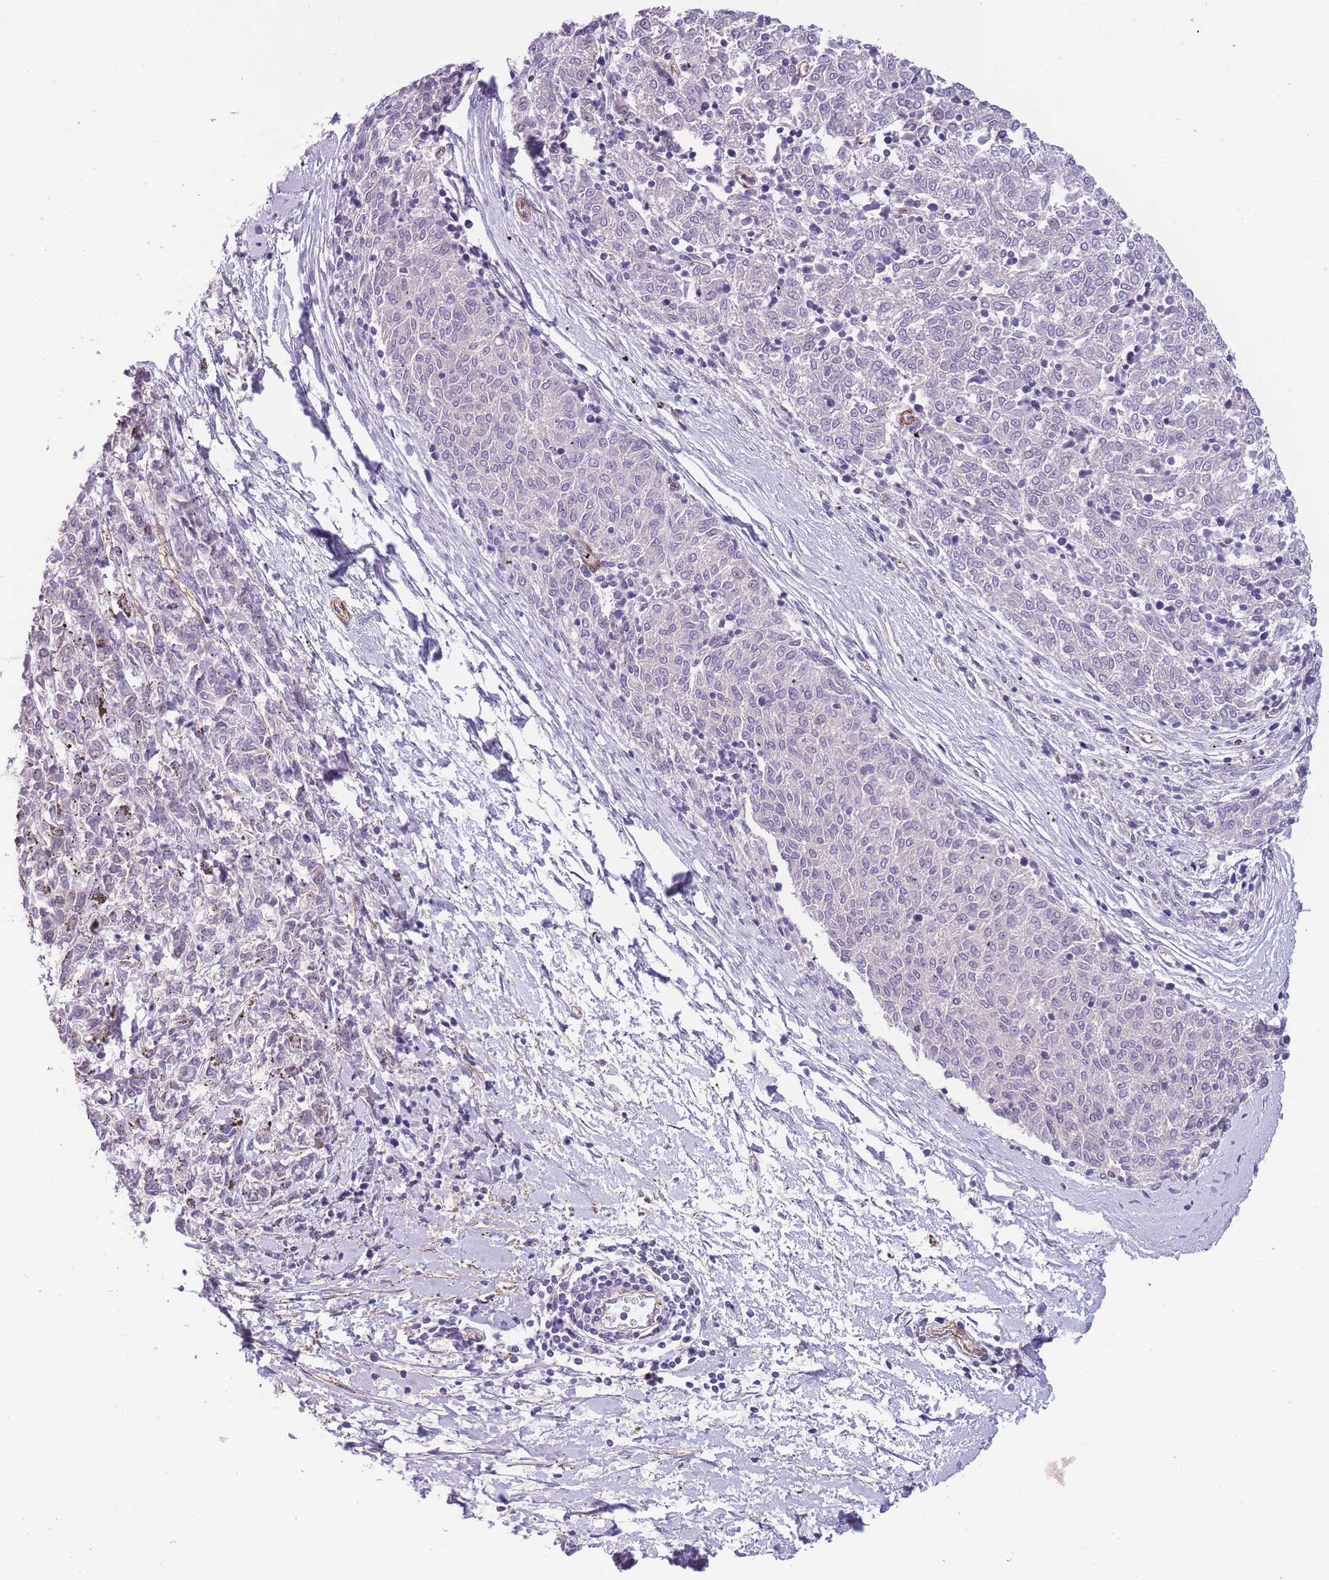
{"staining": {"intensity": "negative", "quantity": "none", "location": "none"}, "tissue": "melanoma", "cell_type": "Tumor cells", "image_type": "cancer", "snomed": [{"axis": "morphology", "description": "Malignant melanoma, NOS"}, {"axis": "topography", "description": "Skin"}], "caption": "A high-resolution photomicrograph shows IHC staining of malignant melanoma, which shows no significant staining in tumor cells.", "gene": "FAM124A", "patient": {"sex": "female", "age": 72}}